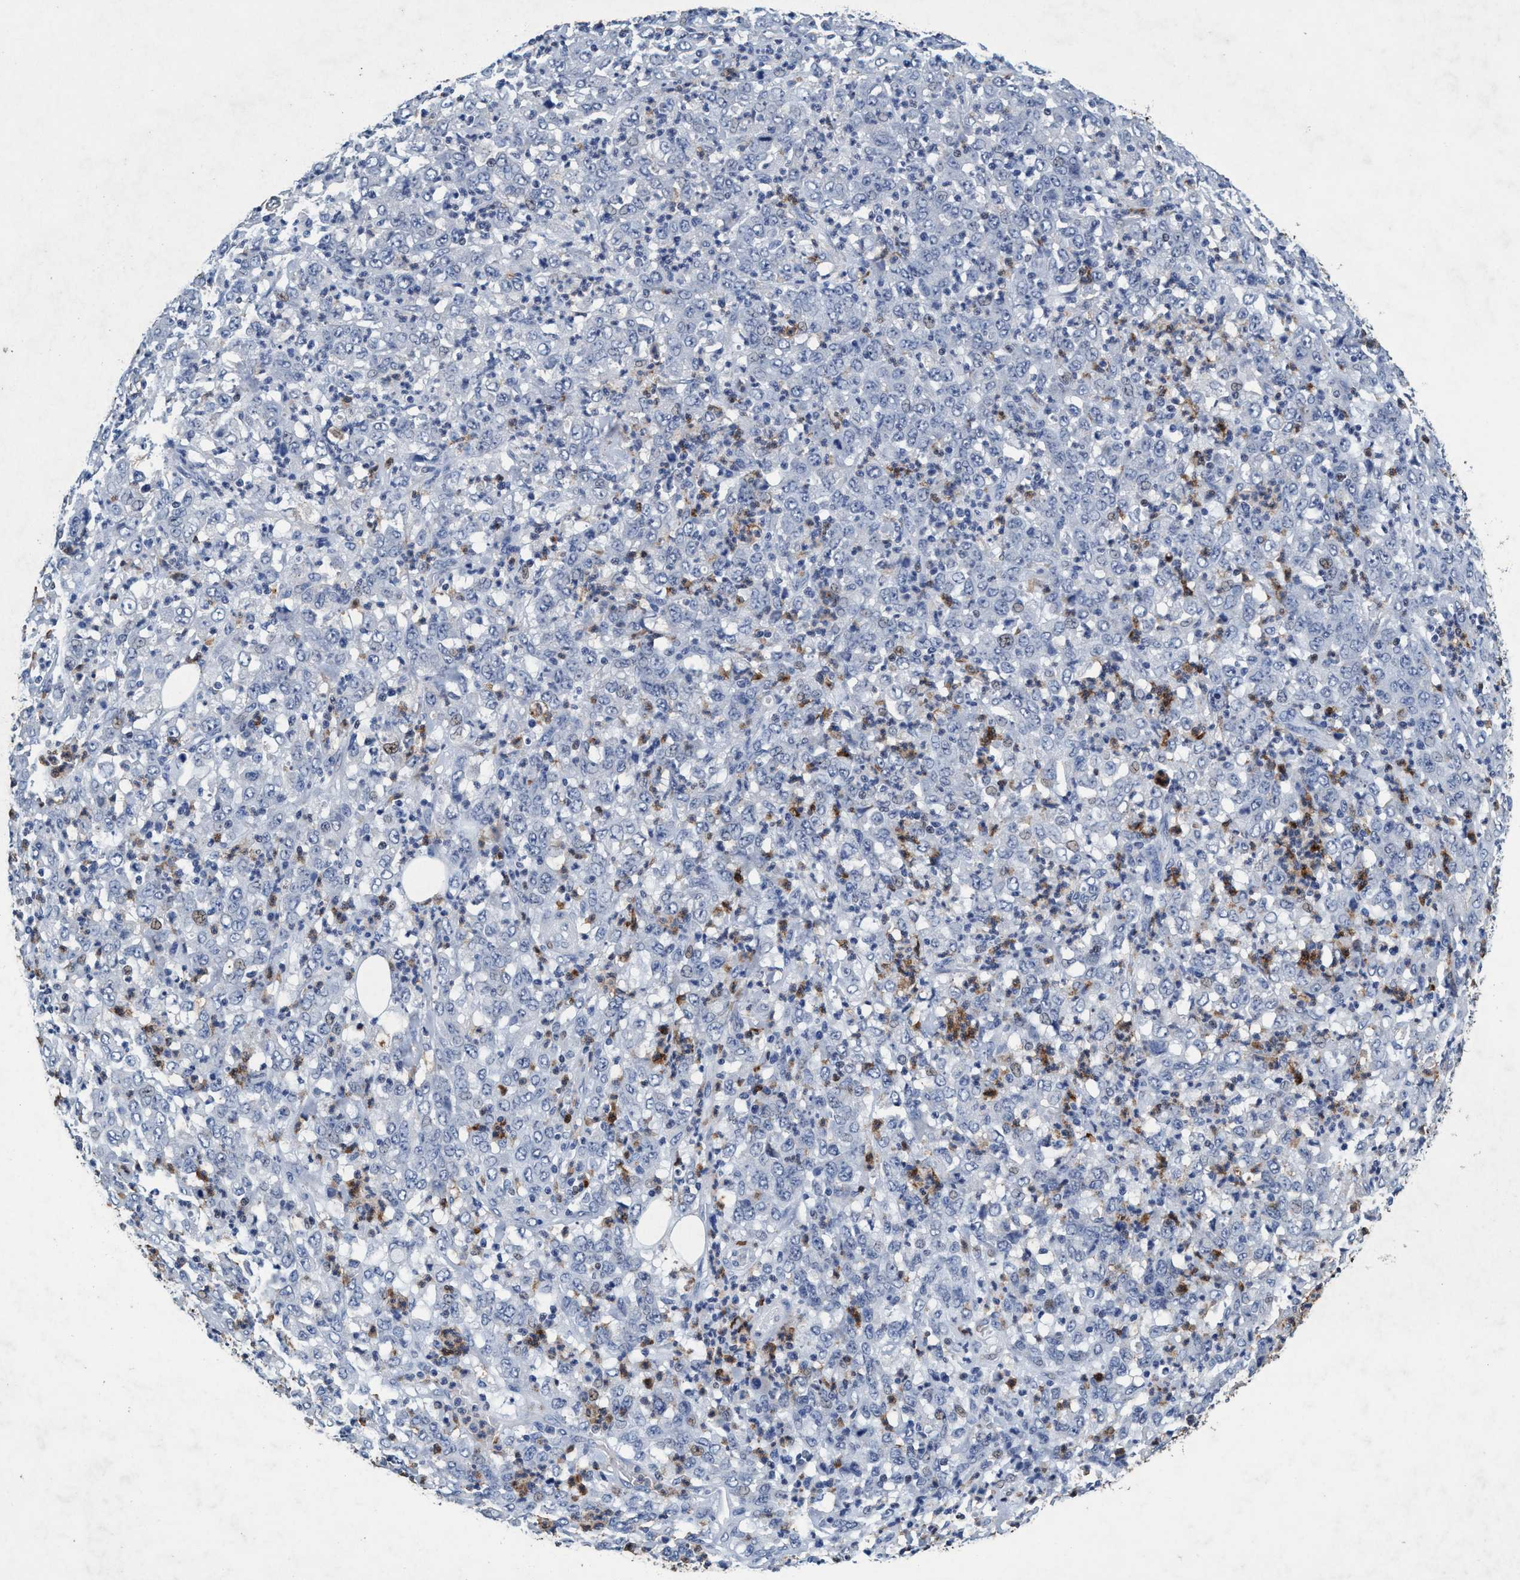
{"staining": {"intensity": "negative", "quantity": "none", "location": "none"}, "tissue": "stomach cancer", "cell_type": "Tumor cells", "image_type": "cancer", "snomed": [{"axis": "morphology", "description": "Adenocarcinoma, NOS"}, {"axis": "topography", "description": "Stomach, lower"}], "caption": "Tumor cells are negative for protein expression in human adenocarcinoma (stomach).", "gene": "GRB14", "patient": {"sex": "female", "age": 71}}